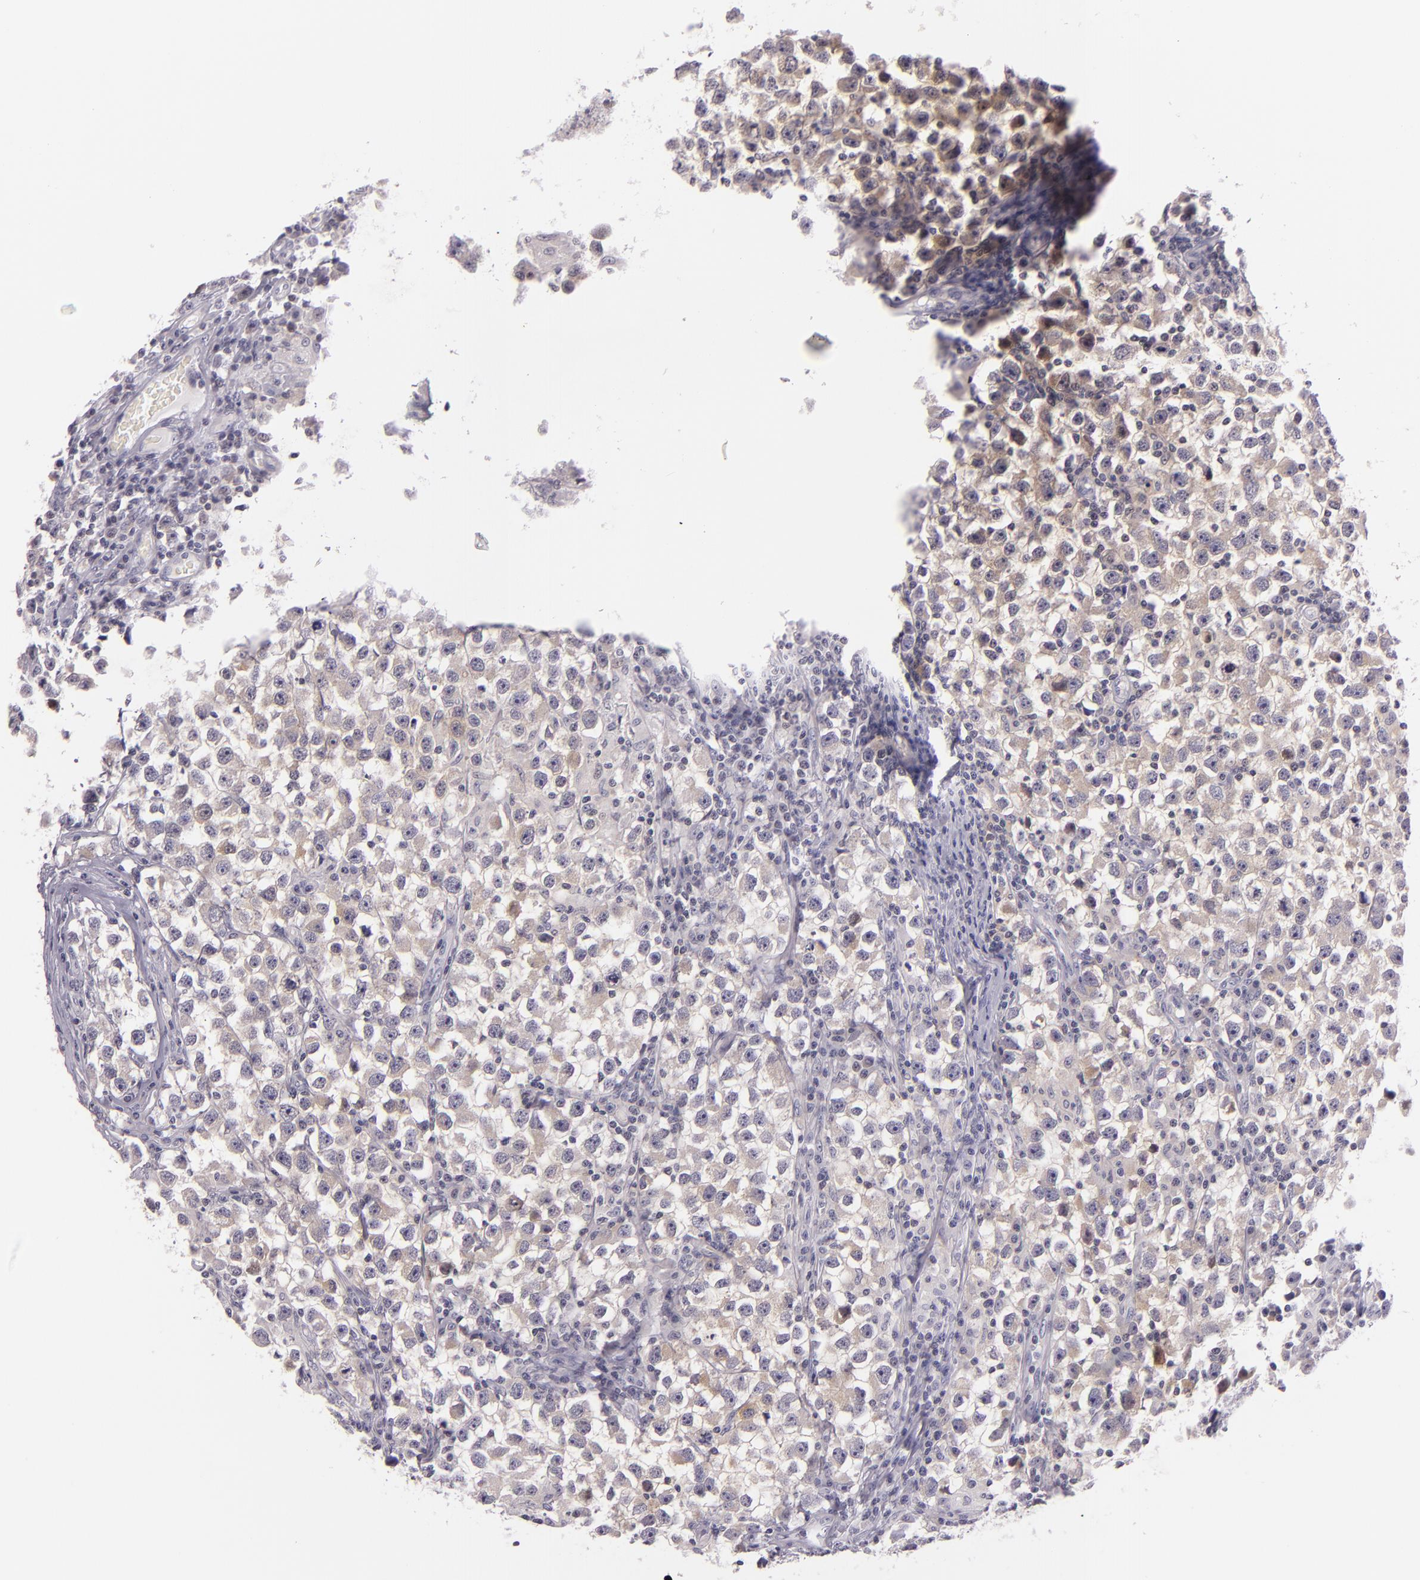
{"staining": {"intensity": "moderate", "quantity": ">75%", "location": "cytoplasmic/membranous"}, "tissue": "testis cancer", "cell_type": "Tumor cells", "image_type": "cancer", "snomed": [{"axis": "morphology", "description": "Seminoma, NOS"}, {"axis": "topography", "description": "Testis"}], "caption": "Moderate cytoplasmic/membranous staining for a protein is identified in approximately >75% of tumor cells of testis cancer (seminoma) using IHC.", "gene": "HSP90AA1", "patient": {"sex": "male", "age": 33}}